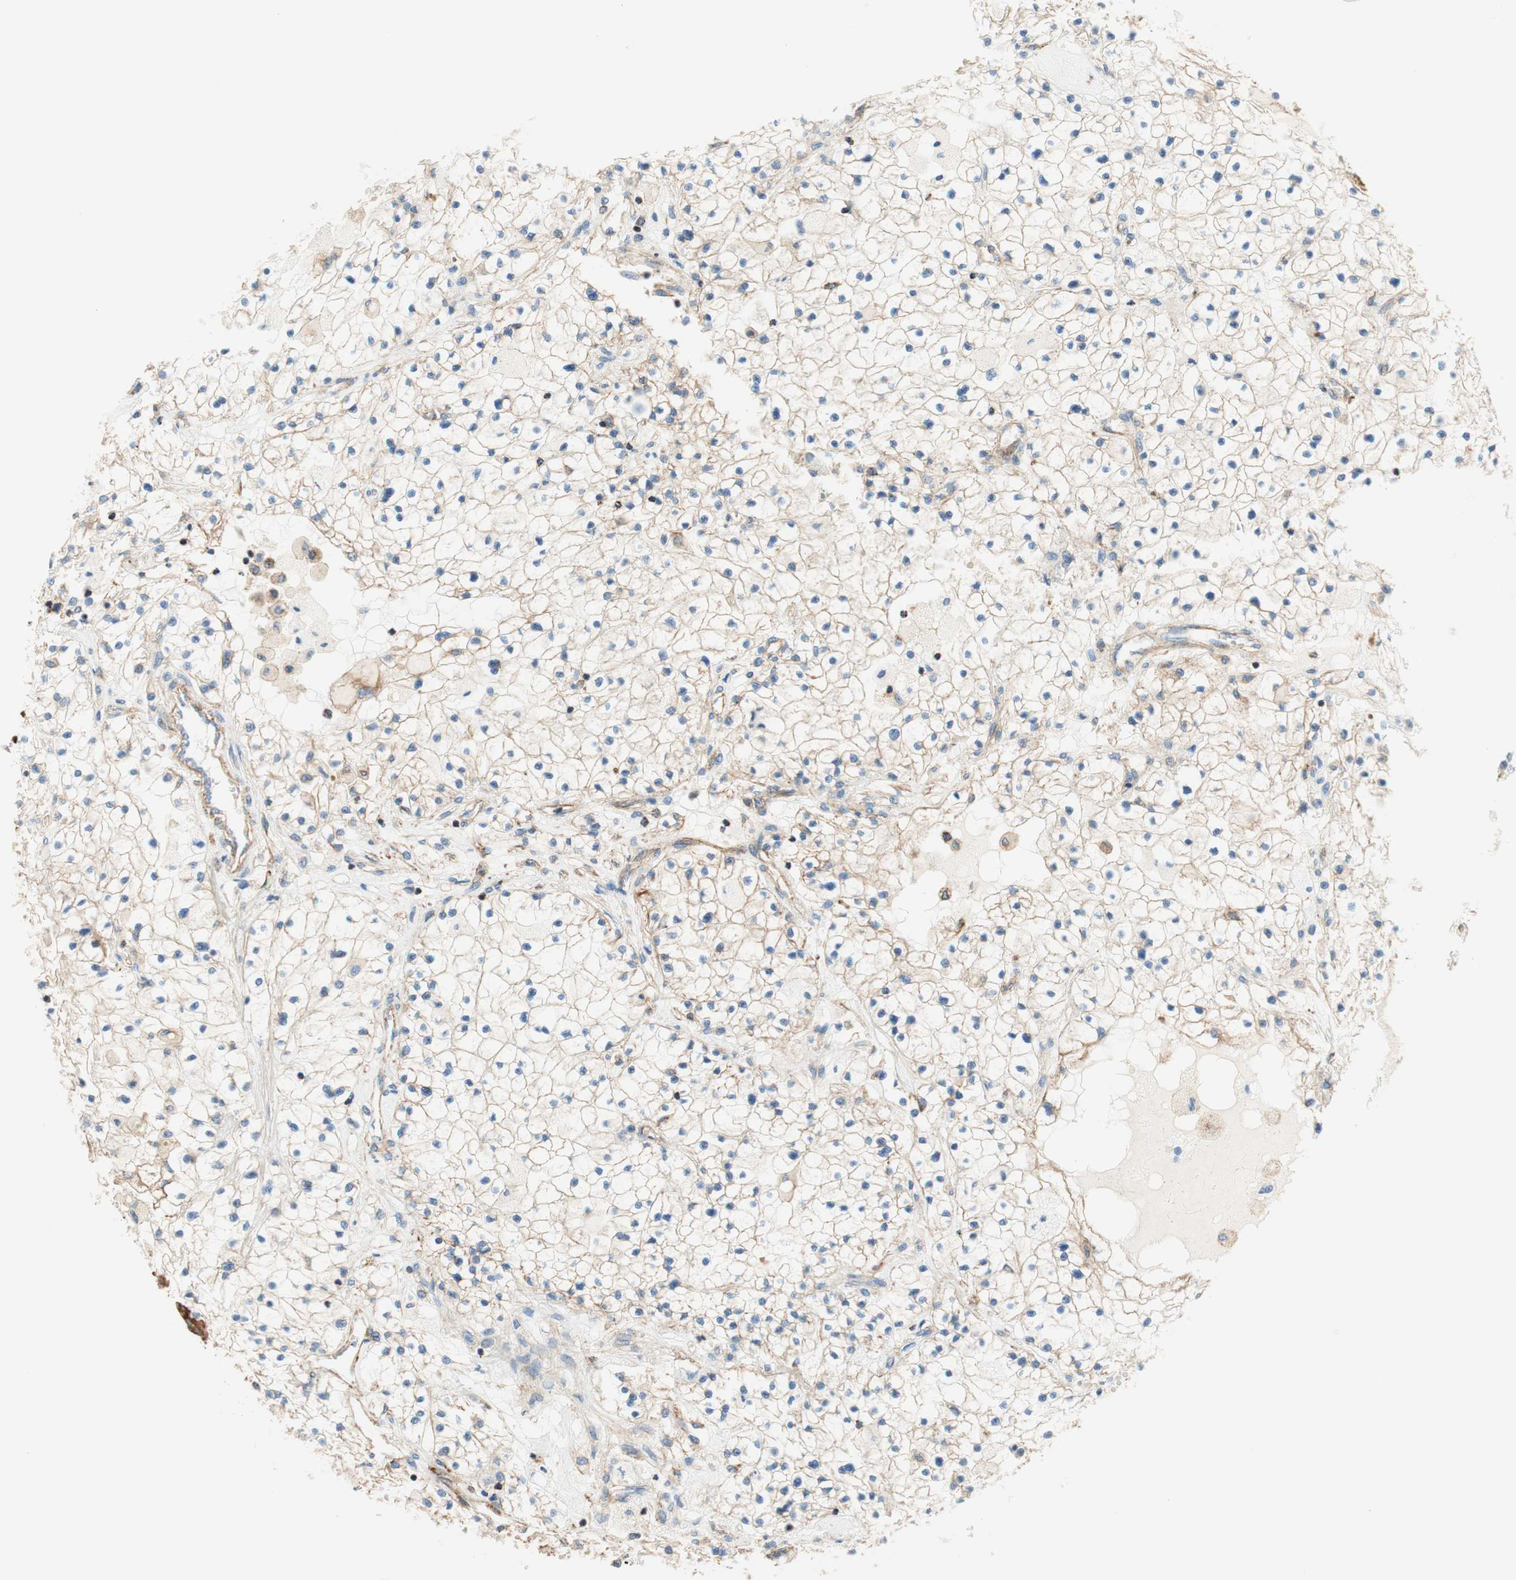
{"staining": {"intensity": "weak", "quantity": "25%-75%", "location": "cytoplasmic/membranous"}, "tissue": "renal cancer", "cell_type": "Tumor cells", "image_type": "cancer", "snomed": [{"axis": "morphology", "description": "Adenocarcinoma, NOS"}, {"axis": "topography", "description": "Kidney"}], "caption": "Tumor cells reveal low levels of weak cytoplasmic/membranous positivity in about 25%-75% of cells in human renal cancer (adenocarcinoma).", "gene": "VPS26A", "patient": {"sex": "male", "age": 68}}